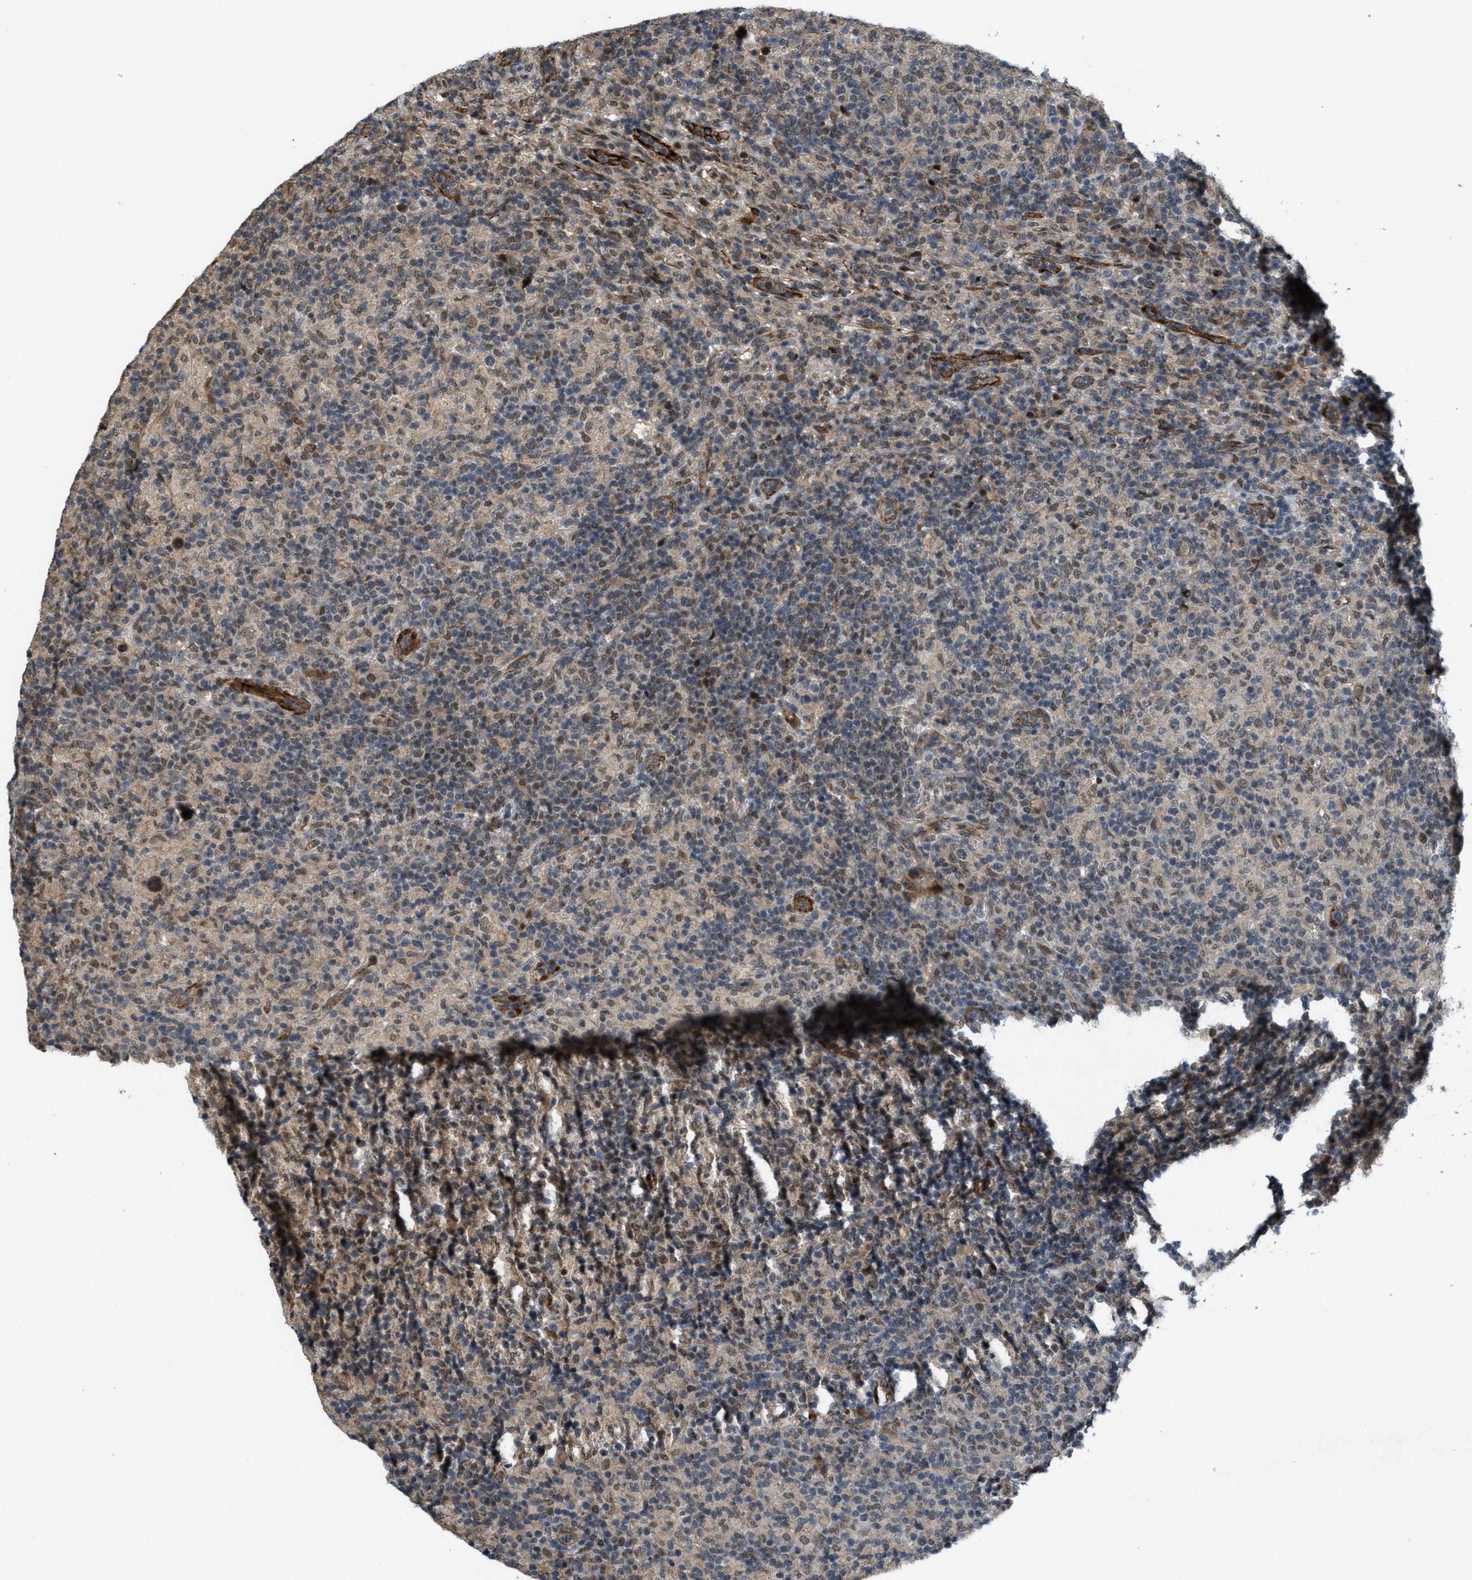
{"staining": {"intensity": "weak", "quantity": "<25%", "location": "cytoplasmic/membranous,nuclear"}, "tissue": "lymphoma", "cell_type": "Tumor cells", "image_type": "cancer", "snomed": [{"axis": "morphology", "description": "Hodgkin's disease, NOS"}, {"axis": "topography", "description": "Lymph node"}], "caption": "The micrograph exhibits no staining of tumor cells in Hodgkin's disease.", "gene": "DPF2", "patient": {"sex": "male", "age": 70}}